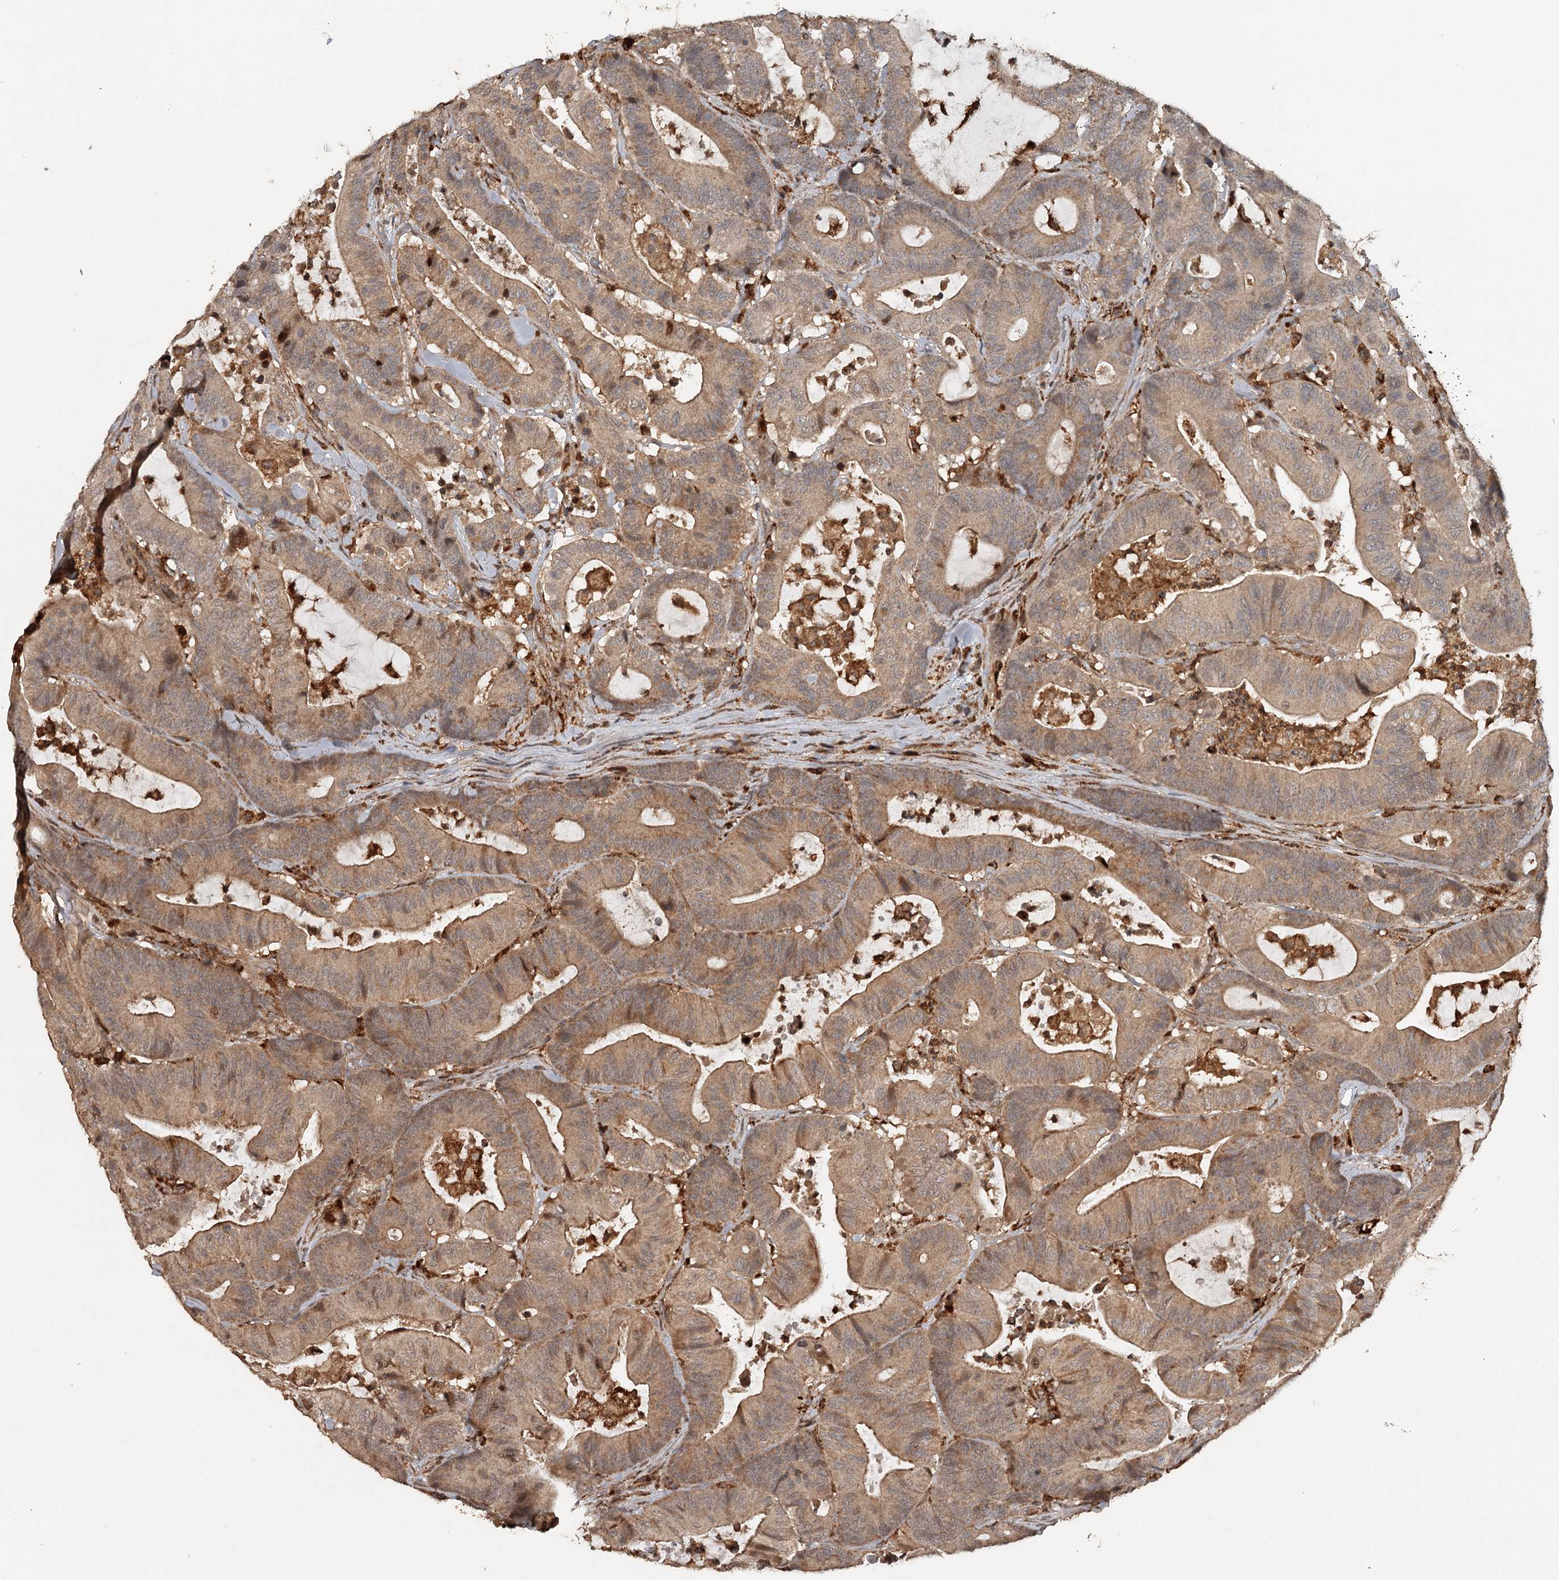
{"staining": {"intensity": "moderate", "quantity": ">75%", "location": "cytoplasmic/membranous"}, "tissue": "colorectal cancer", "cell_type": "Tumor cells", "image_type": "cancer", "snomed": [{"axis": "morphology", "description": "Adenocarcinoma, NOS"}, {"axis": "topography", "description": "Colon"}], "caption": "The image reveals staining of colorectal cancer (adenocarcinoma), revealing moderate cytoplasmic/membranous protein expression (brown color) within tumor cells. The staining was performed using DAB, with brown indicating positive protein expression. Nuclei are stained blue with hematoxylin.", "gene": "FAXC", "patient": {"sex": "female", "age": 84}}